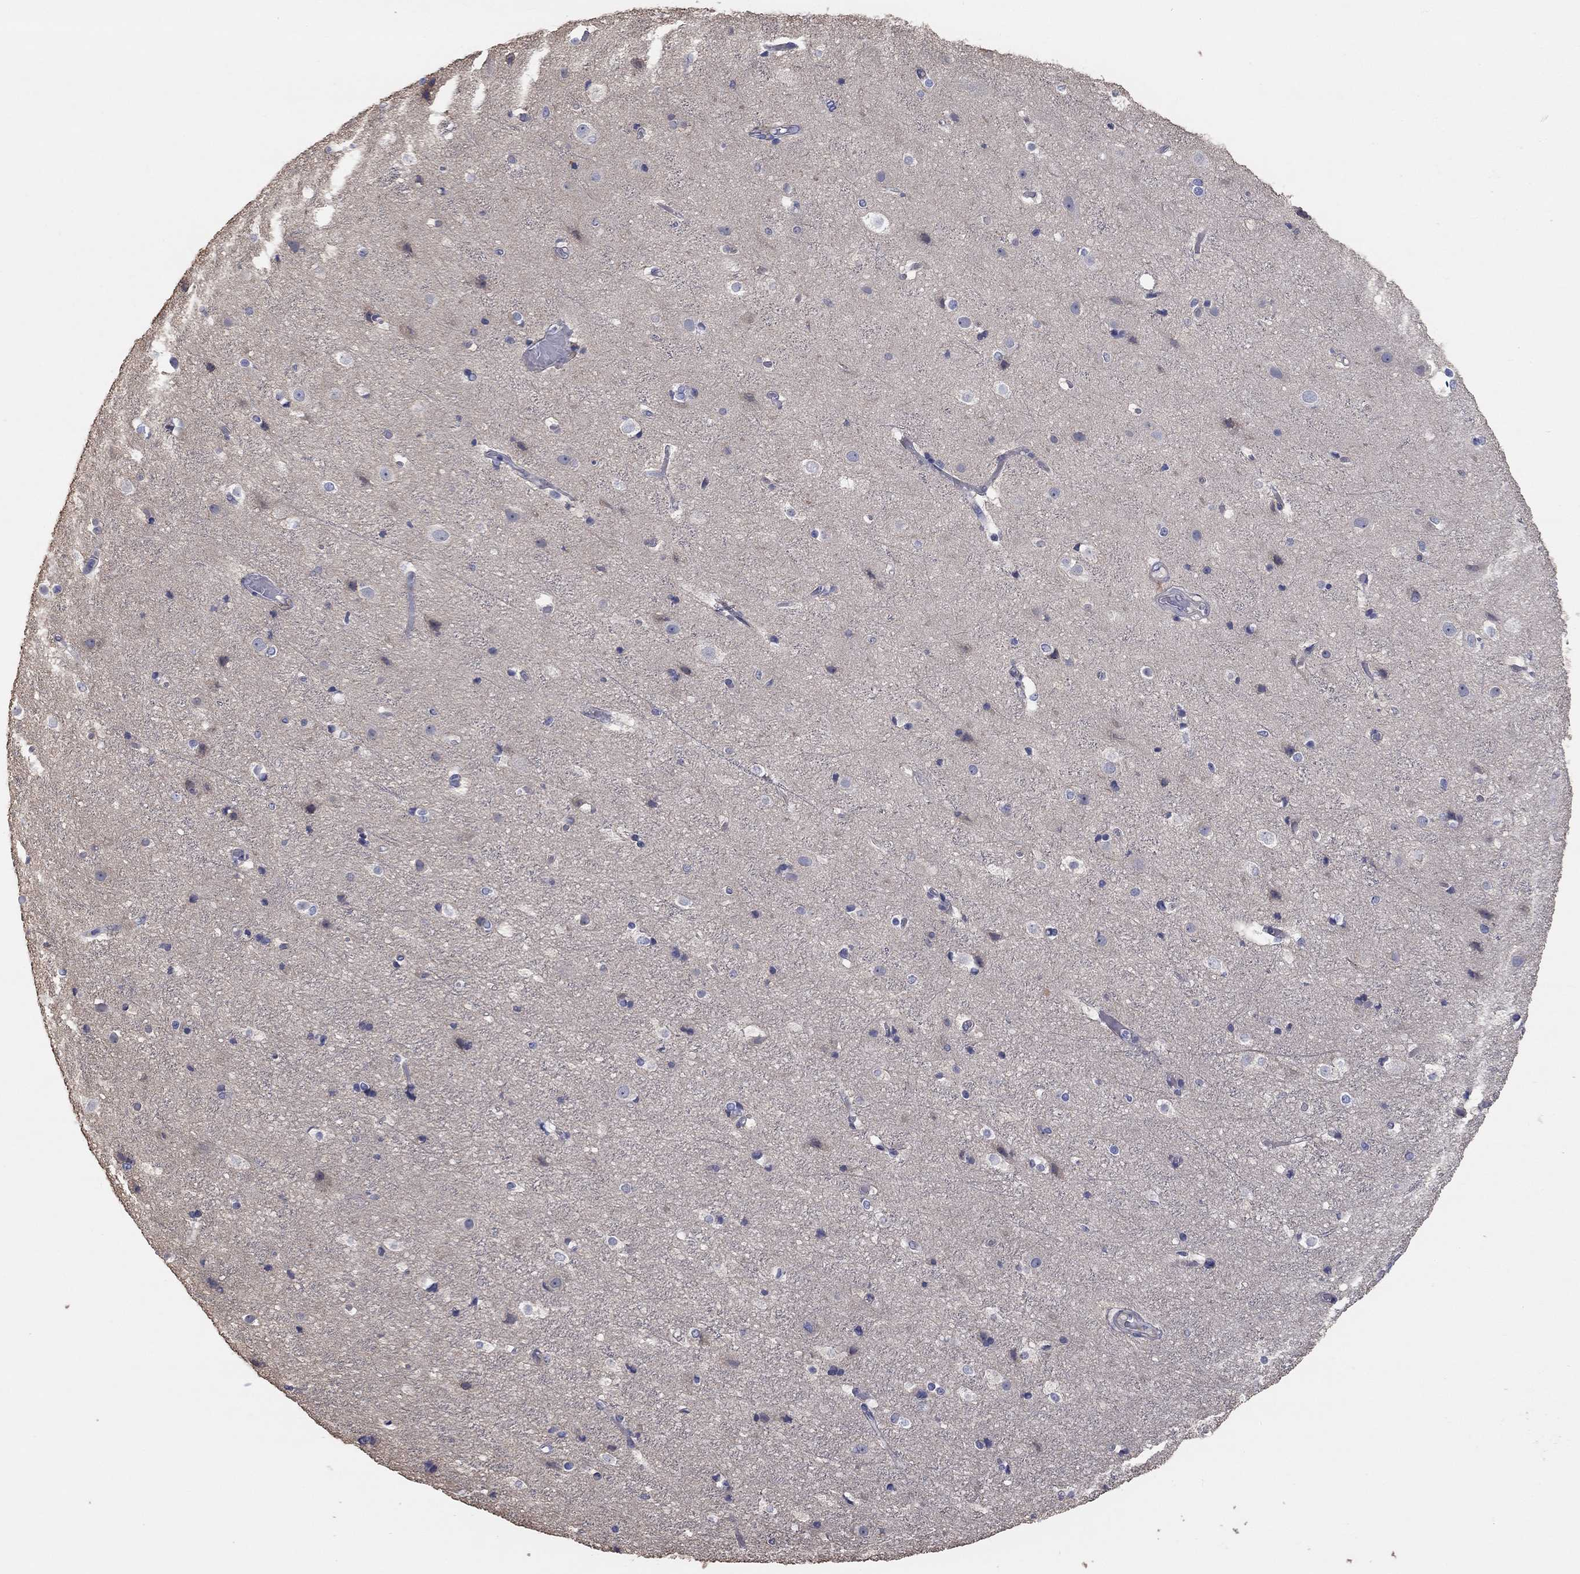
{"staining": {"intensity": "negative", "quantity": "none", "location": "none"}, "tissue": "cerebral cortex", "cell_type": "Endothelial cells", "image_type": "normal", "snomed": [{"axis": "morphology", "description": "Normal tissue, NOS"}, {"axis": "topography", "description": "Cerebral cortex"}], "caption": "Immunohistochemistry micrograph of unremarkable human cerebral cortex stained for a protein (brown), which exhibits no staining in endothelial cells. The staining is performed using DAB (3,3'-diaminobenzidine) brown chromogen with nuclei counter-stained in using hematoxylin.", "gene": "PRC1", "patient": {"sex": "female", "age": 52}}